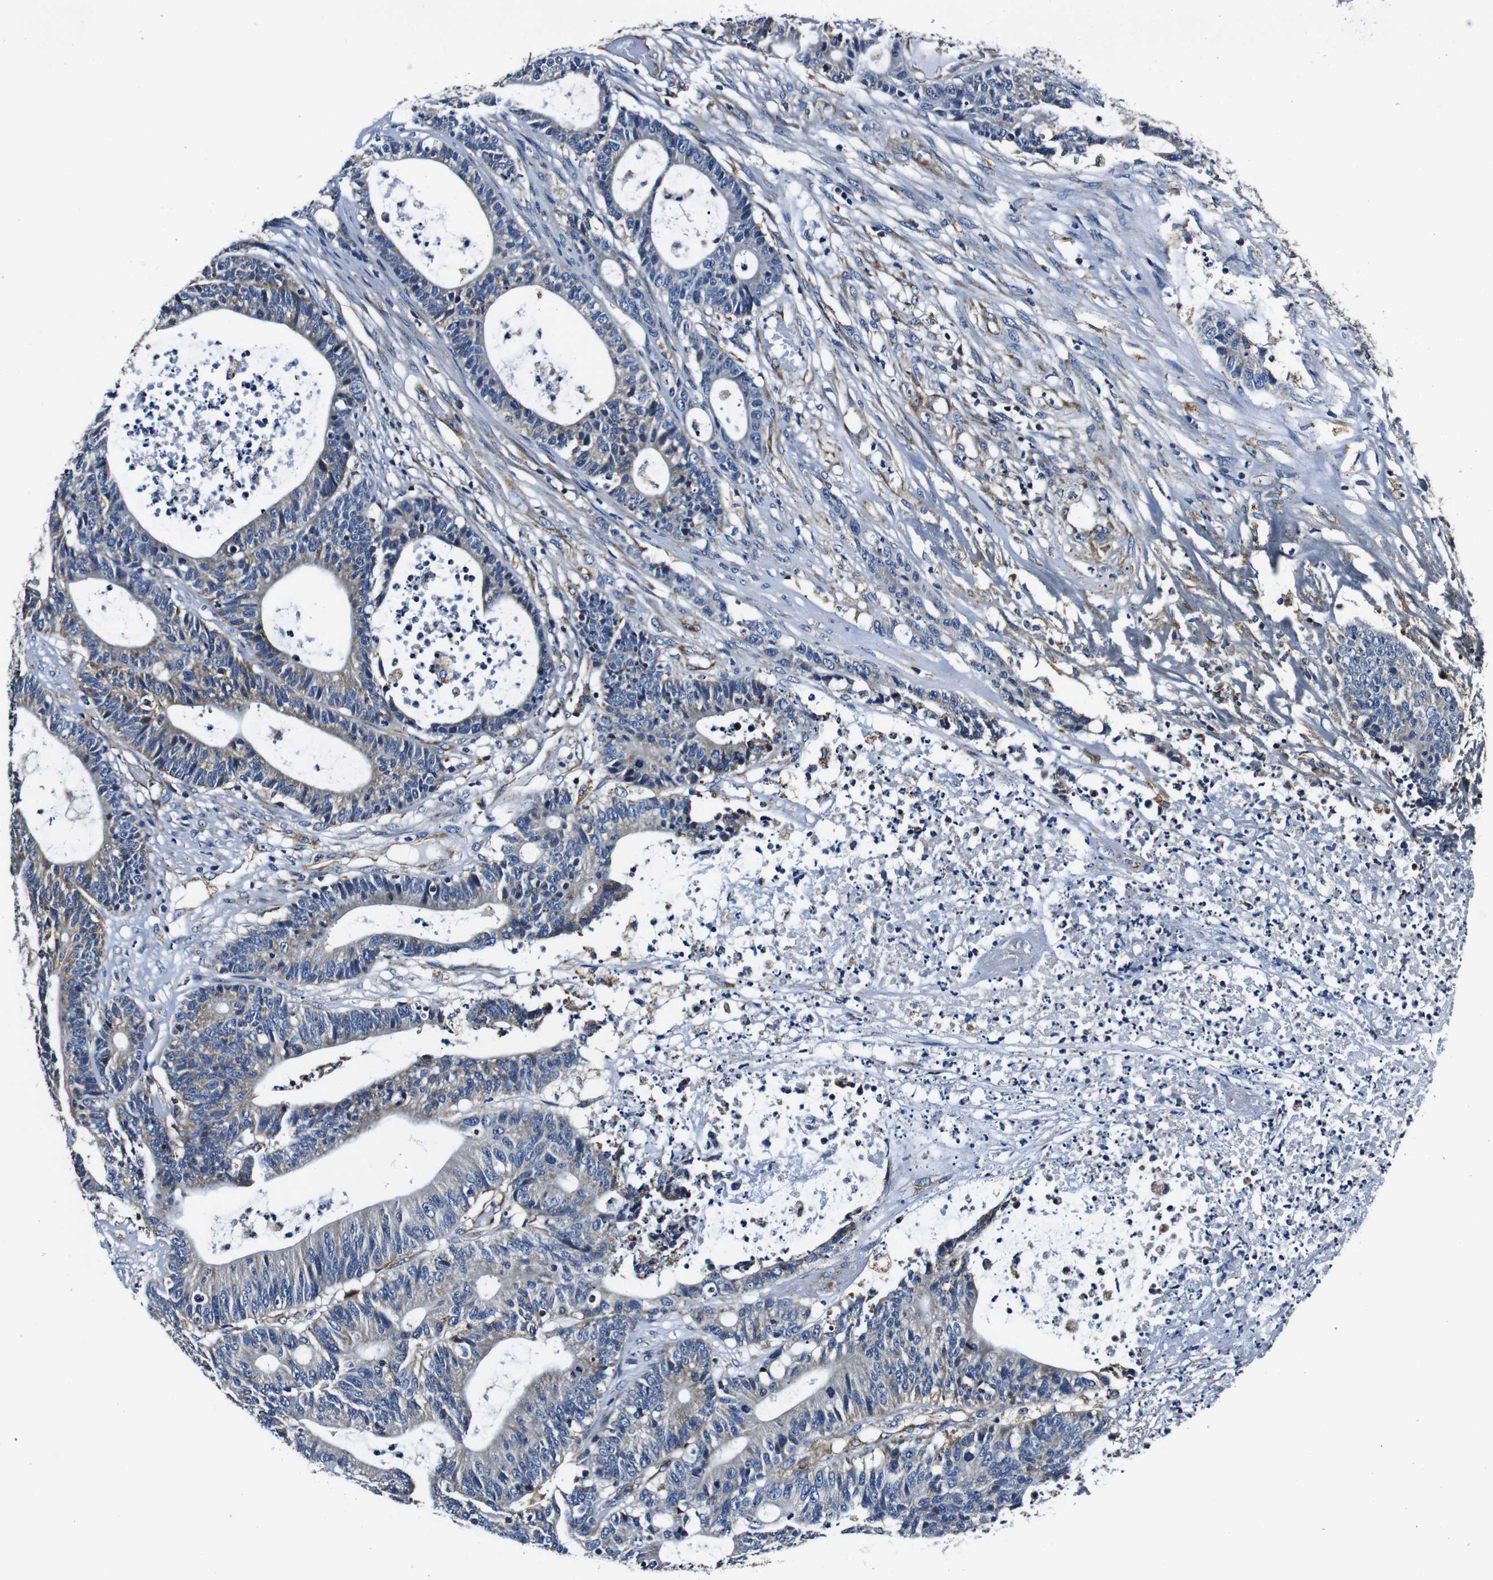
{"staining": {"intensity": "moderate", "quantity": "<25%", "location": "cytoplasmic/membranous"}, "tissue": "colorectal cancer", "cell_type": "Tumor cells", "image_type": "cancer", "snomed": [{"axis": "morphology", "description": "Adenocarcinoma, NOS"}, {"axis": "topography", "description": "Colon"}], "caption": "Immunohistochemical staining of human colorectal adenocarcinoma reveals low levels of moderate cytoplasmic/membranous expression in about <25% of tumor cells.", "gene": "HK1", "patient": {"sex": "female", "age": 84}}